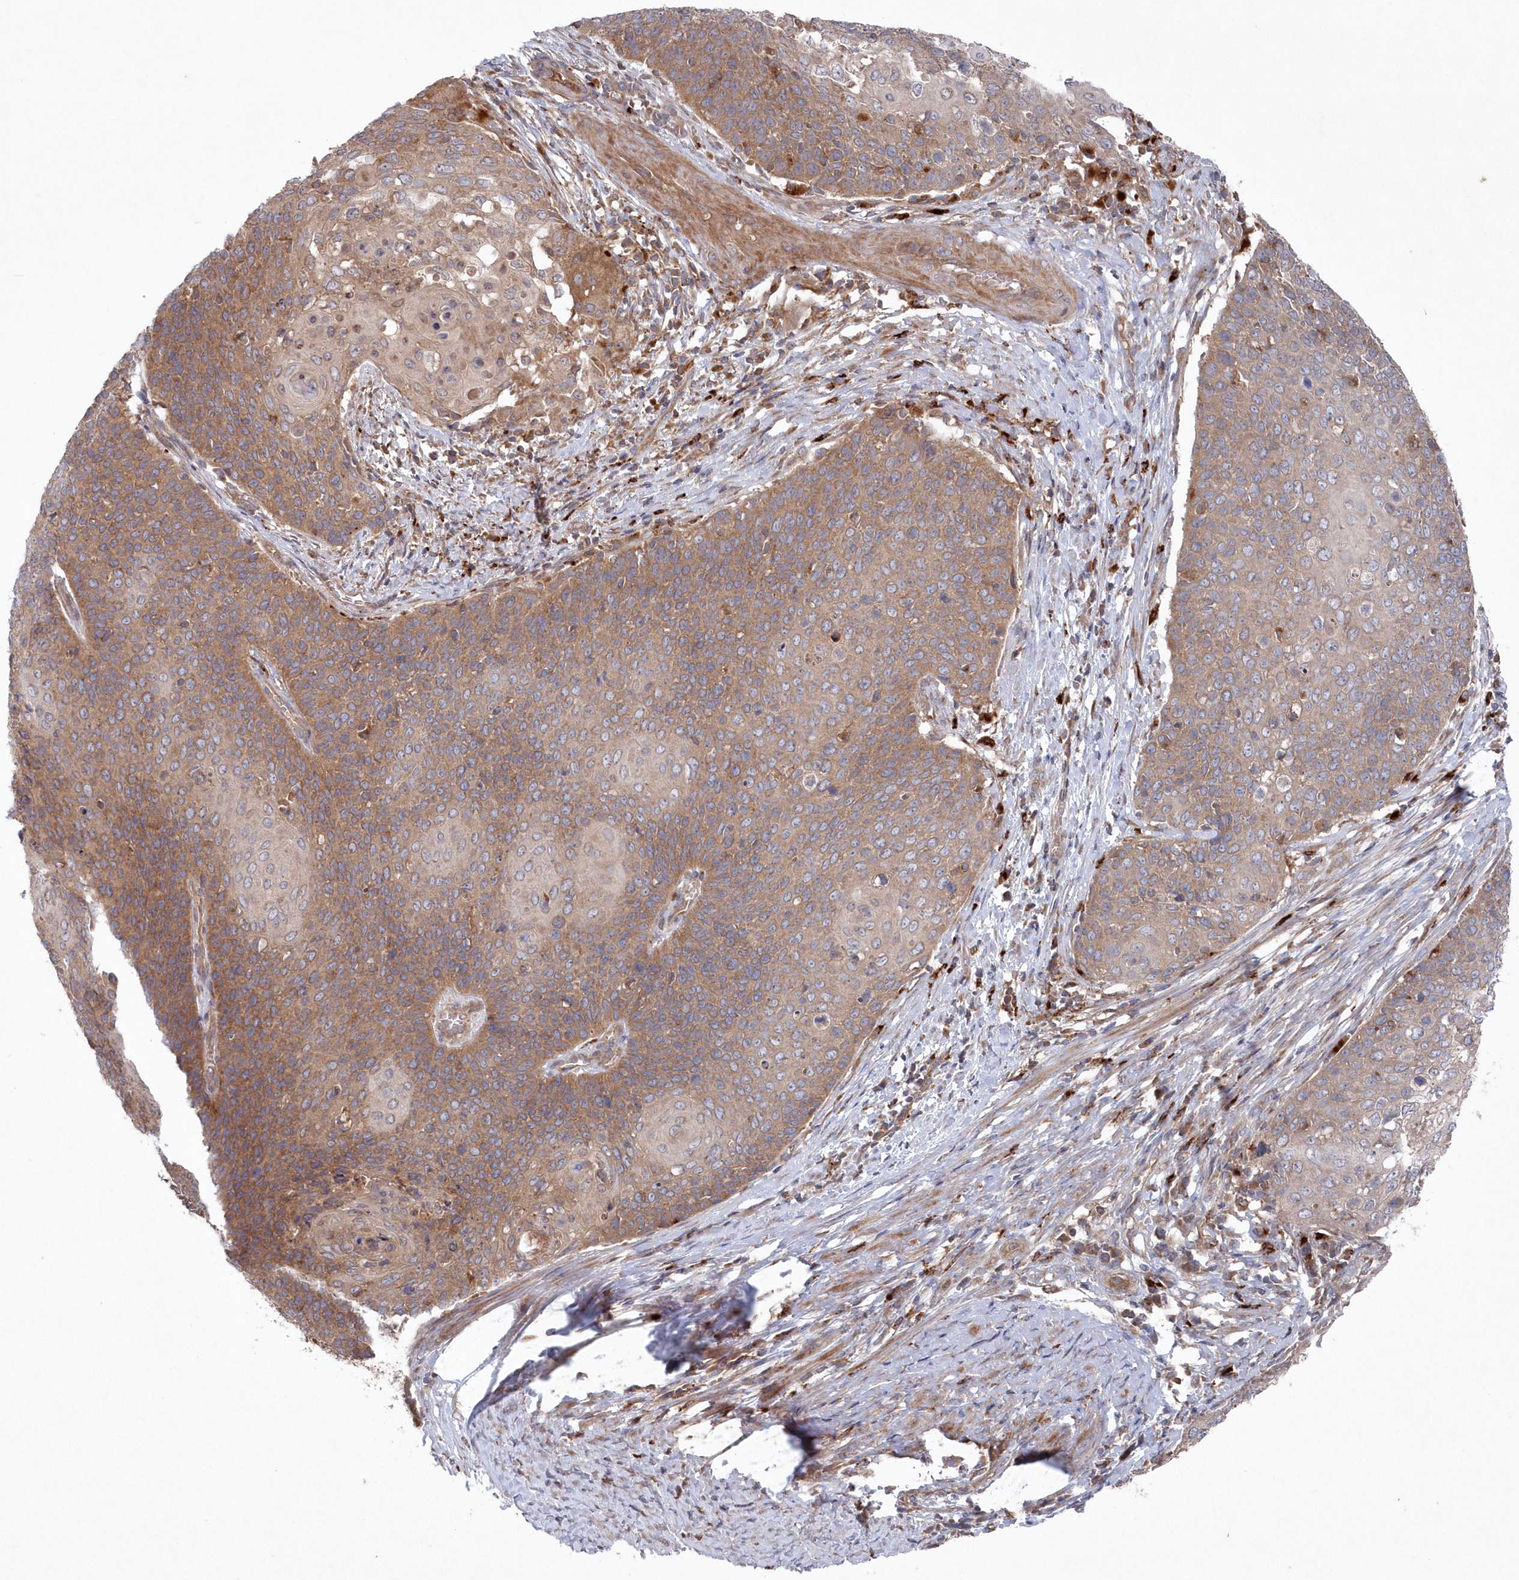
{"staining": {"intensity": "moderate", "quantity": ">75%", "location": "cytoplasmic/membranous"}, "tissue": "cervical cancer", "cell_type": "Tumor cells", "image_type": "cancer", "snomed": [{"axis": "morphology", "description": "Squamous cell carcinoma, NOS"}, {"axis": "topography", "description": "Cervix"}], "caption": "A medium amount of moderate cytoplasmic/membranous positivity is seen in about >75% of tumor cells in squamous cell carcinoma (cervical) tissue.", "gene": "ASNSD1", "patient": {"sex": "female", "age": 39}}